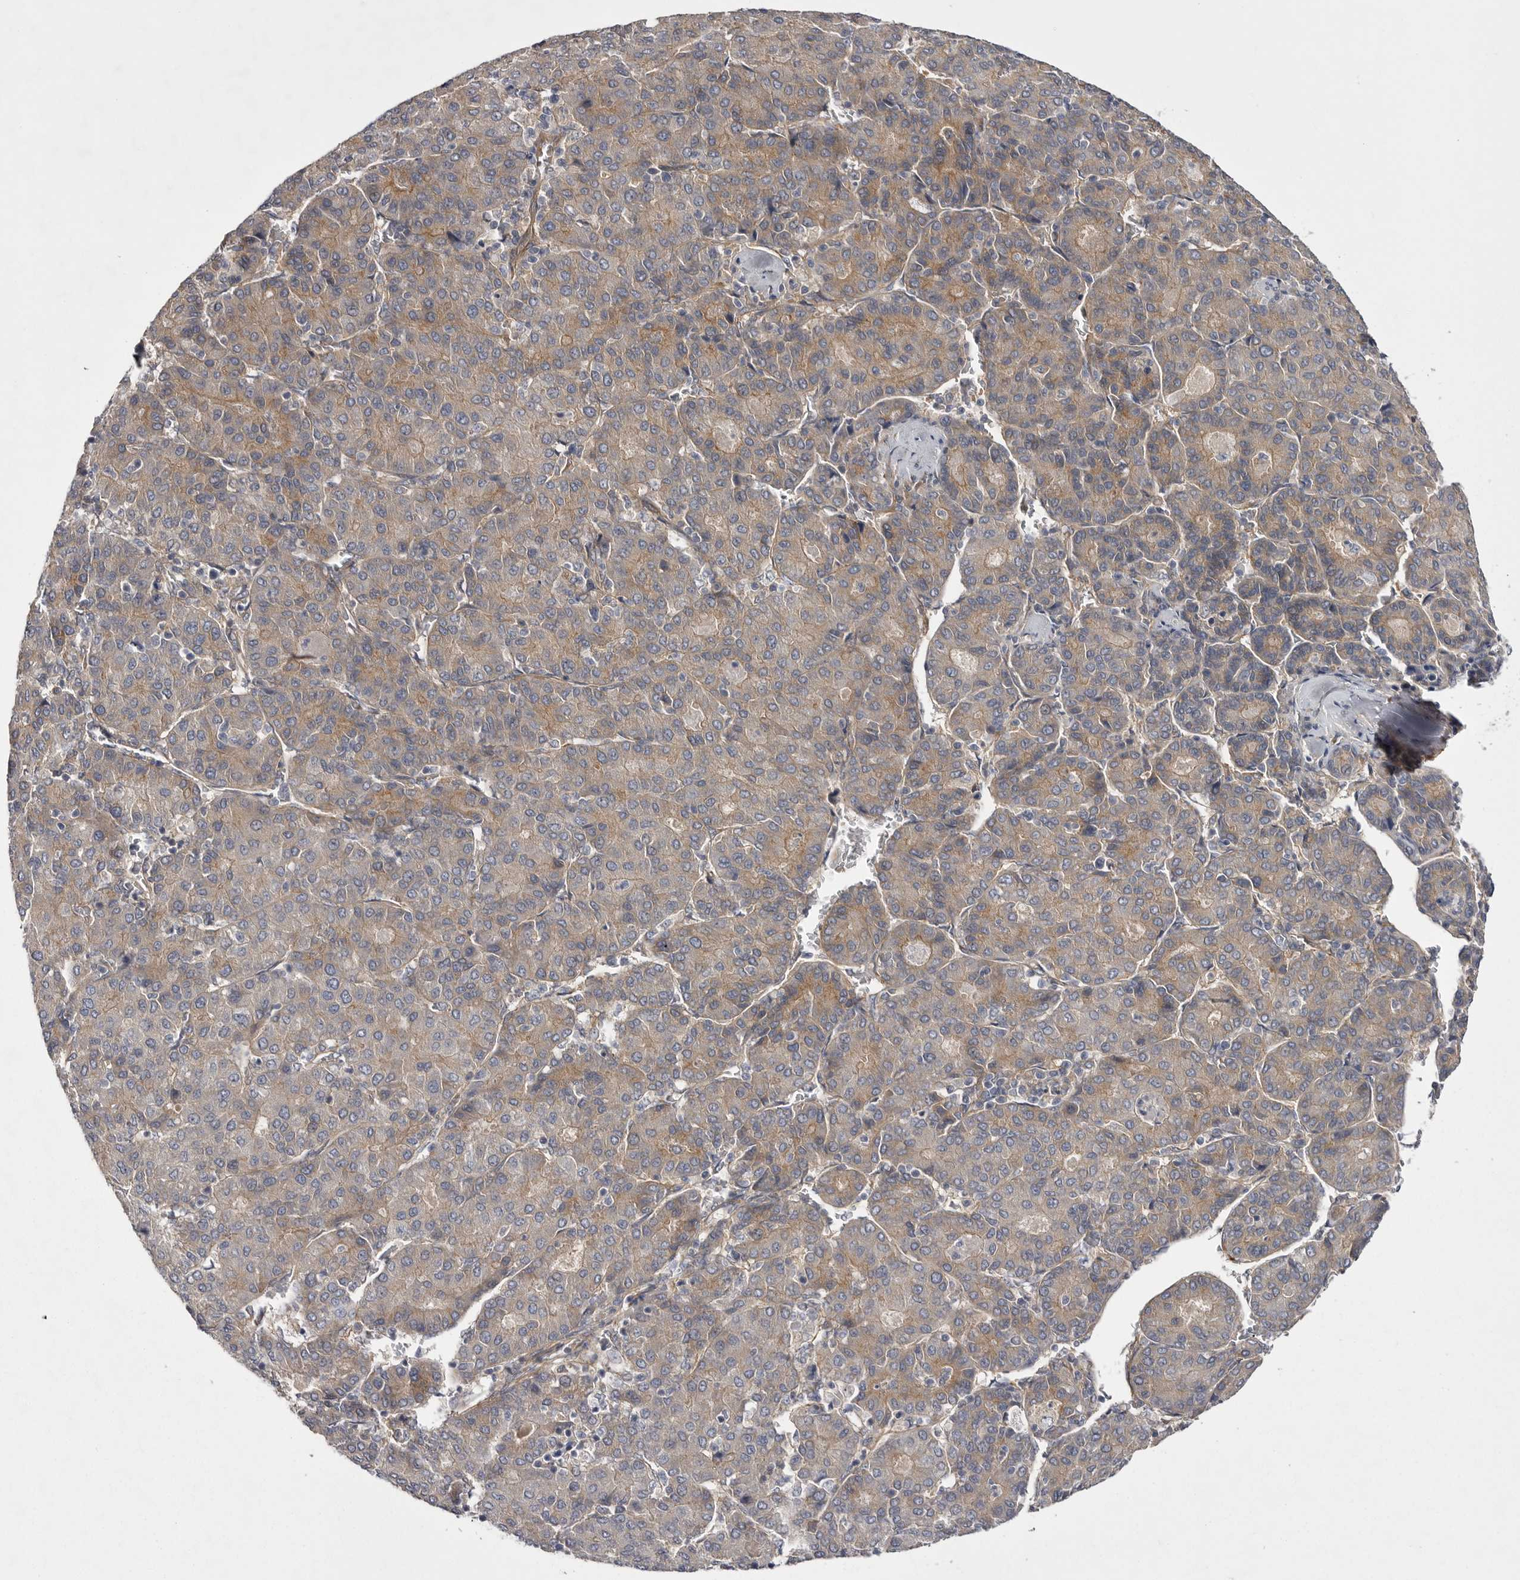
{"staining": {"intensity": "weak", "quantity": "25%-75%", "location": "cytoplasmic/membranous"}, "tissue": "liver cancer", "cell_type": "Tumor cells", "image_type": "cancer", "snomed": [{"axis": "morphology", "description": "Carcinoma, Hepatocellular, NOS"}, {"axis": "topography", "description": "Liver"}], "caption": "Immunohistochemistry staining of liver cancer (hepatocellular carcinoma), which exhibits low levels of weak cytoplasmic/membranous staining in approximately 25%-75% of tumor cells indicating weak cytoplasmic/membranous protein positivity. The staining was performed using DAB (brown) for protein detection and nuclei were counterstained in hematoxylin (blue).", "gene": "OSBPL9", "patient": {"sex": "male", "age": 65}}